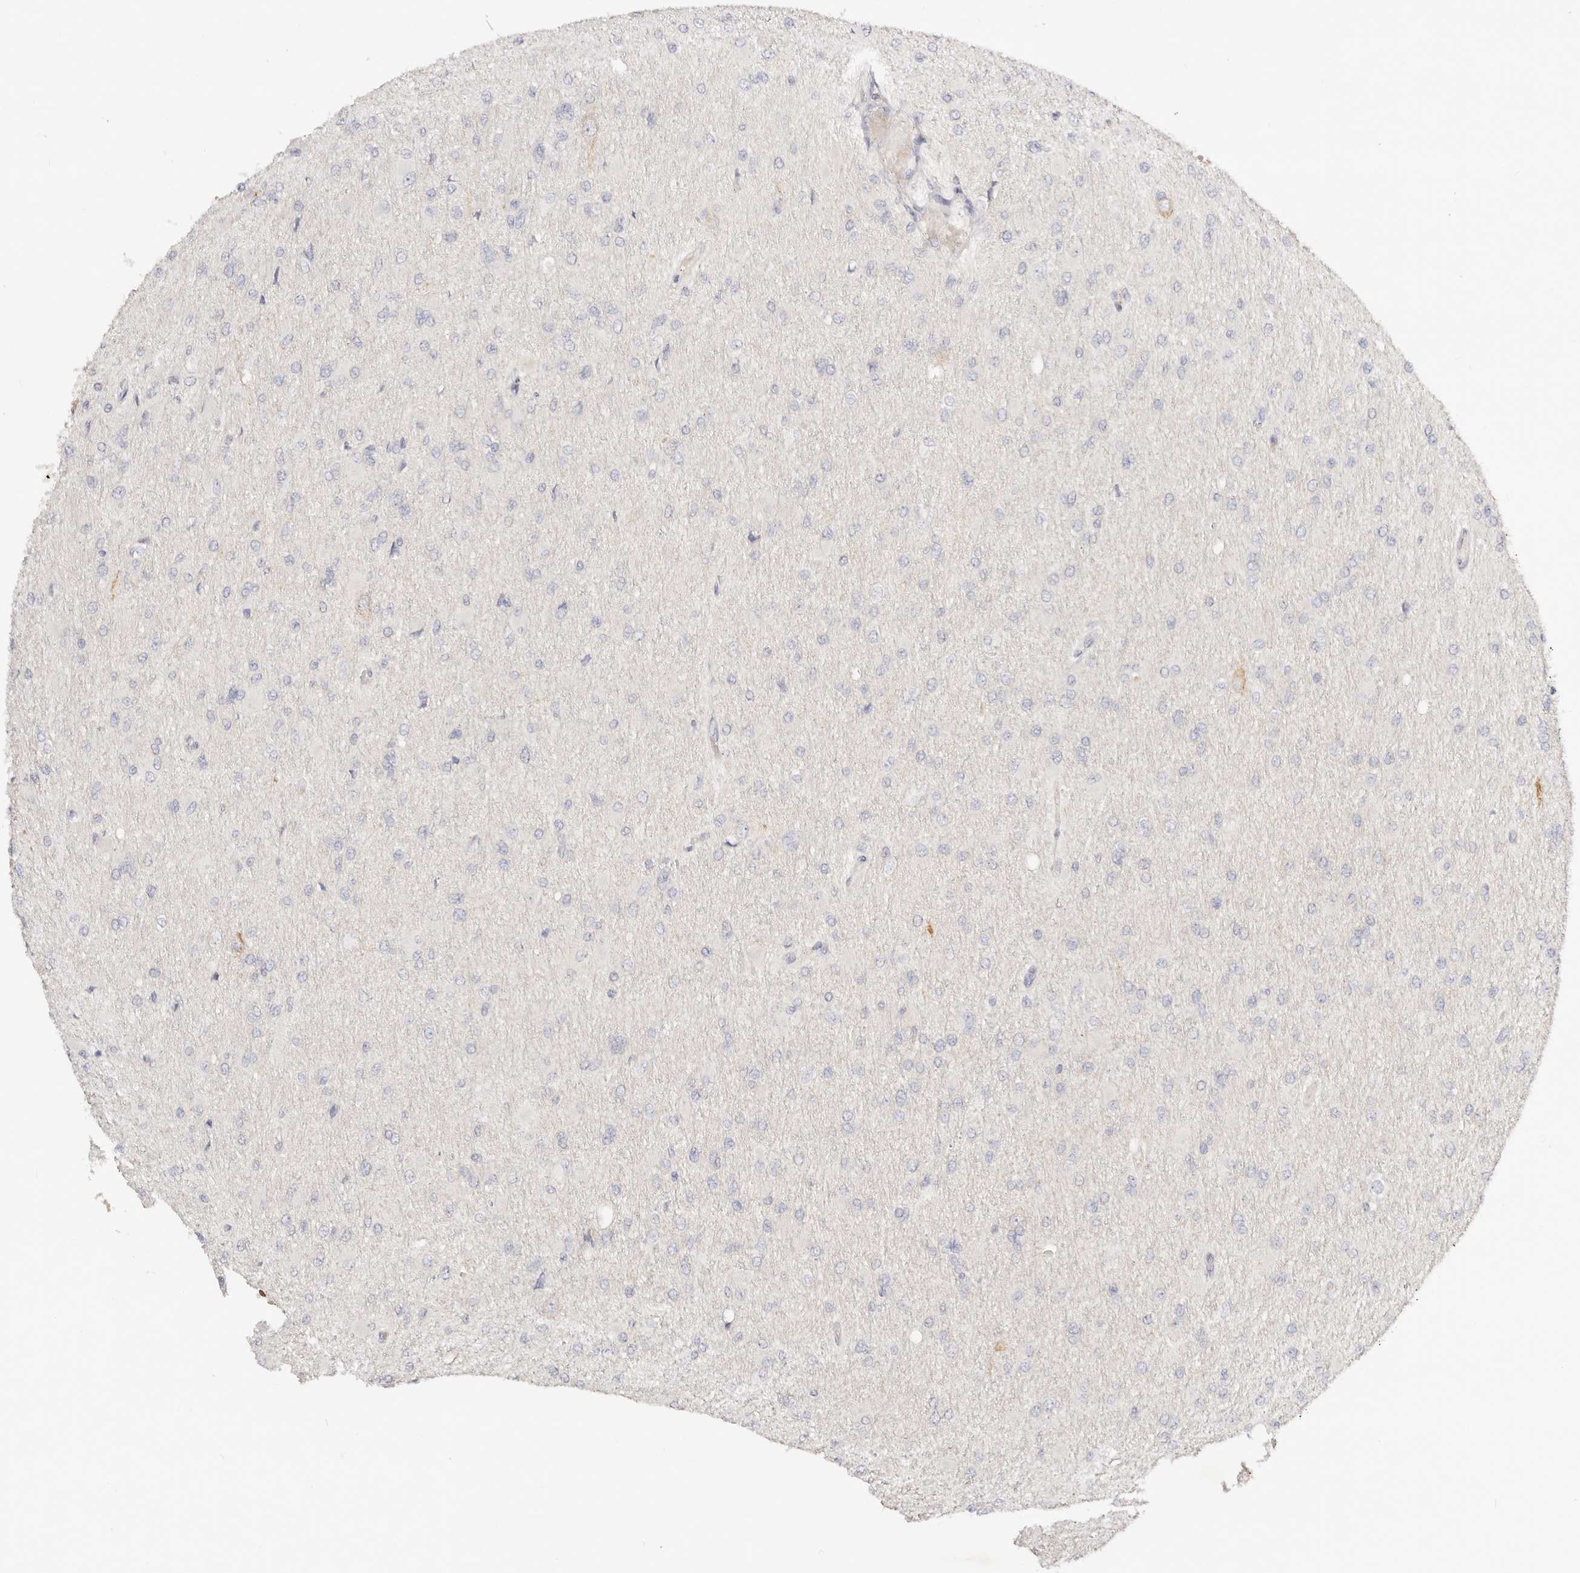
{"staining": {"intensity": "negative", "quantity": "none", "location": "none"}, "tissue": "glioma", "cell_type": "Tumor cells", "image_type": "cancer", "snomed": [{"axis": "morphology", "description": "Glioma, malignant, High grade"}, {"axis": "topography", "description": "Cerebral cortex"}], "caption": "Tumor cells are negative for protein expression in human high-grade glioma (malignant).", "gene": "DNASE1", "patient": {"sex": "female", "age": 36}}